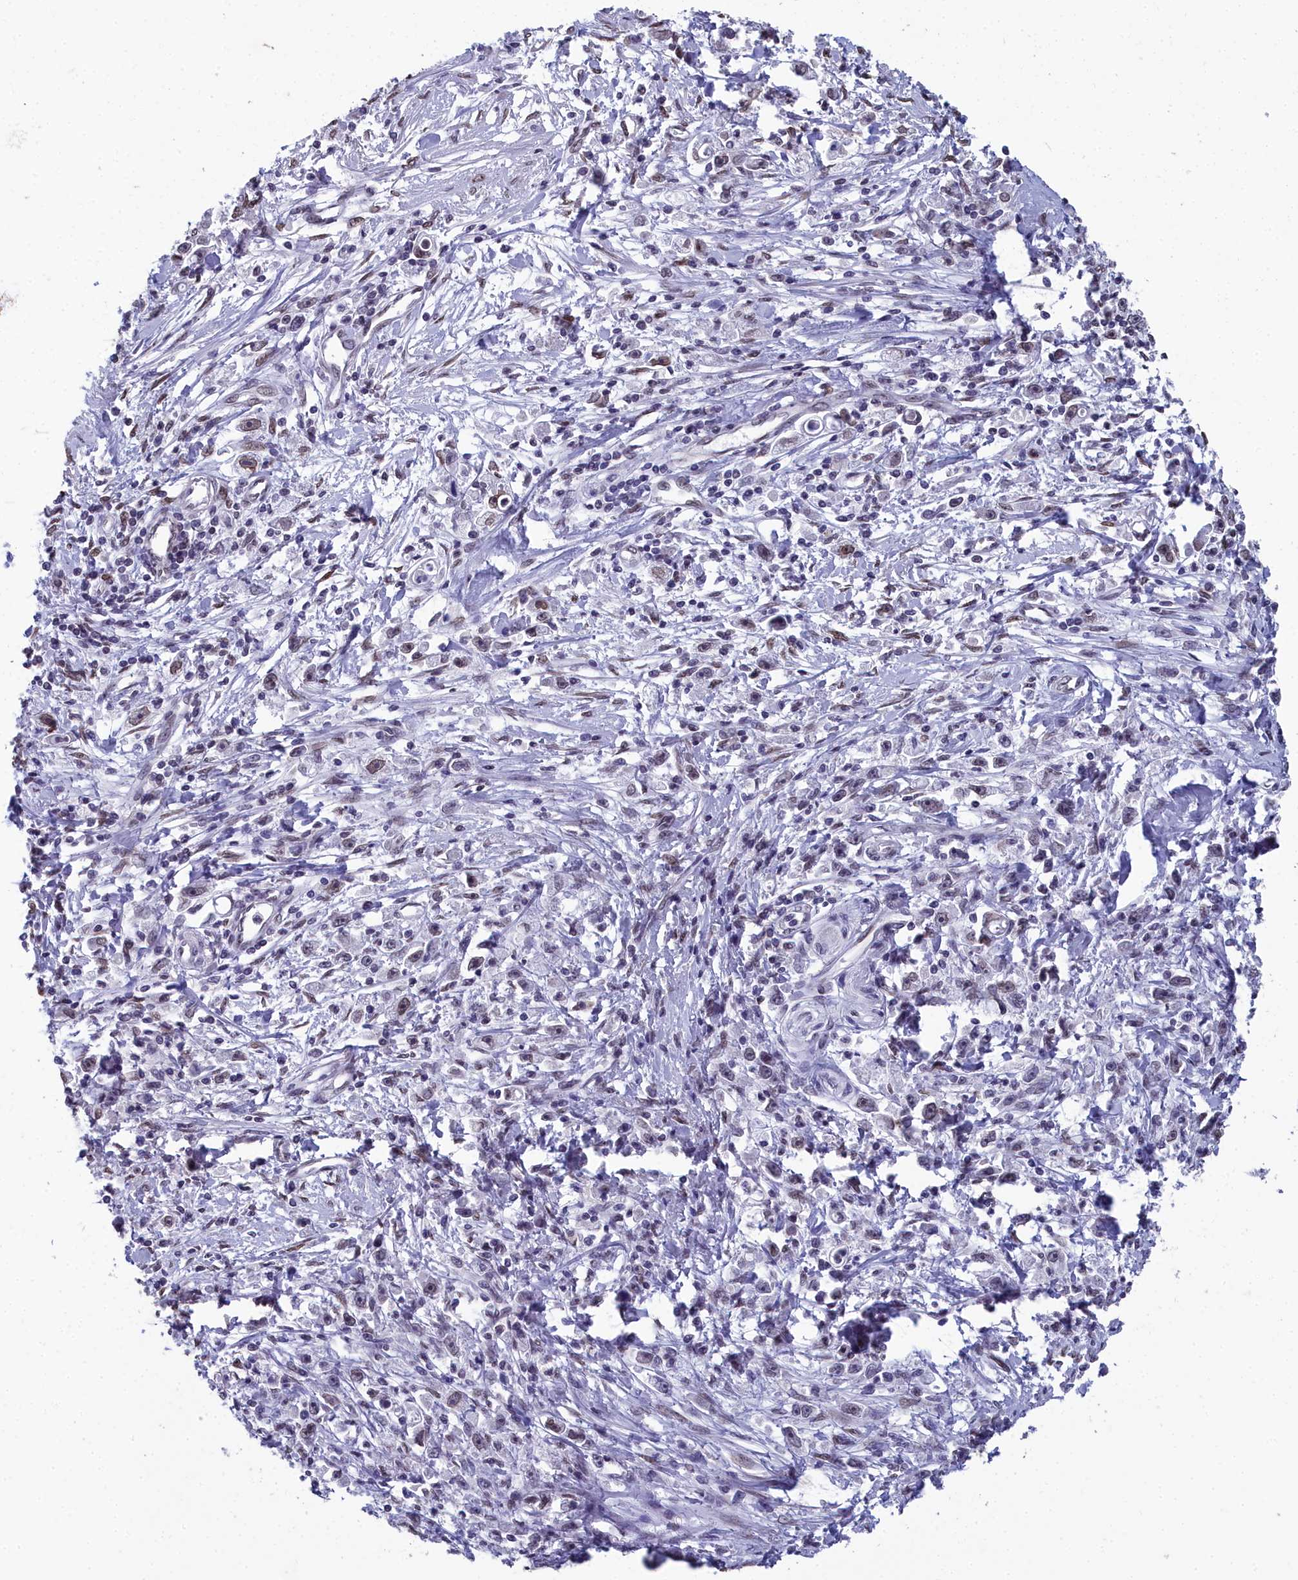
{"staining": {"intensity": "weak", "quantity": "25%-75%", "location": "nuclear"}, "tissue": "stomach cancer", "cell_type": "Tumor cells", "image_type": "cancer", "snomed": [{"axis": "morphology", "description": "Adenocarcinoma, NOS"}, {"axis": "topography", "description": "Stomach"}], "caption": "Immunohistochemistry staining of stomach adenocarcinoma, which displays low levels of weak nuclear staining in approximately 25%-75% of tumor cells indicating weak nuclear protein staining. The staining was performed using DAB (3,3'-diaminobenzidine) (brown) for protein detection and nuclei were counterstained in hematoxylin (blue).", "gene": "CCDC97", "patient": {"sex": "female", "age": 59}}